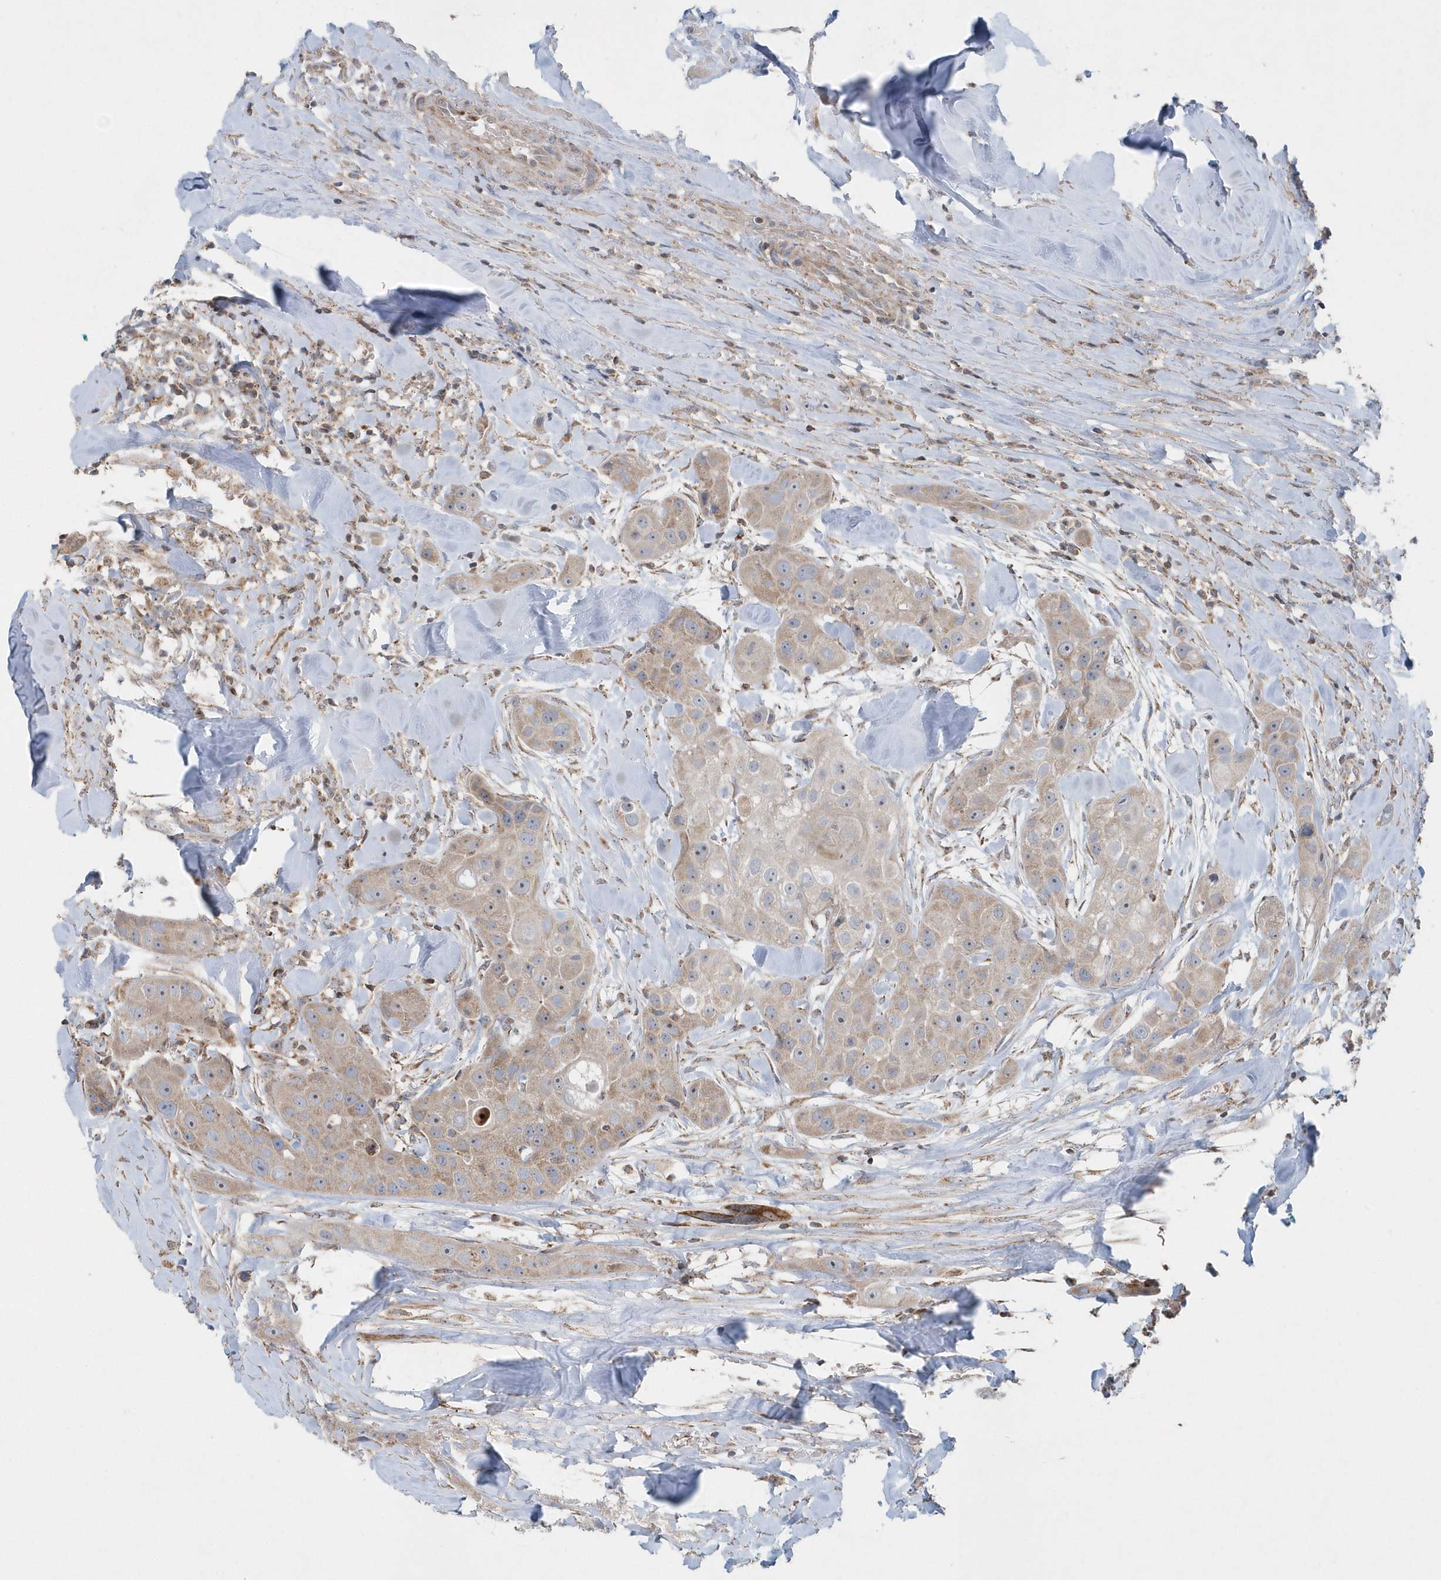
{"staining": {"intensity": "weak", "quantity": ">75%", "location": "cytoplasmic/membranous"}, "tissue": "head and neck cancer", "cell_type": "Tumor cells", "image_type": "cancer", "snomed": [{"axis": "morphology", "description": "Normal tissue, NOS"}, {"axis": "morphology", "description": "Squamous cell carcinoma, NOS"}, {"axis": "topography", "description": "Skeletal muscle"}, {"axis": "topography", "description": "Head-Neck"}], "caption": "Protein staining reveals weak cytoplasmic/membranous staining in about >75% of tumor cells in head and neck cancer (squamous cell carcinoma).", "gene": "PPP1R7", "patient": {"sex": "male", "age": 51}}